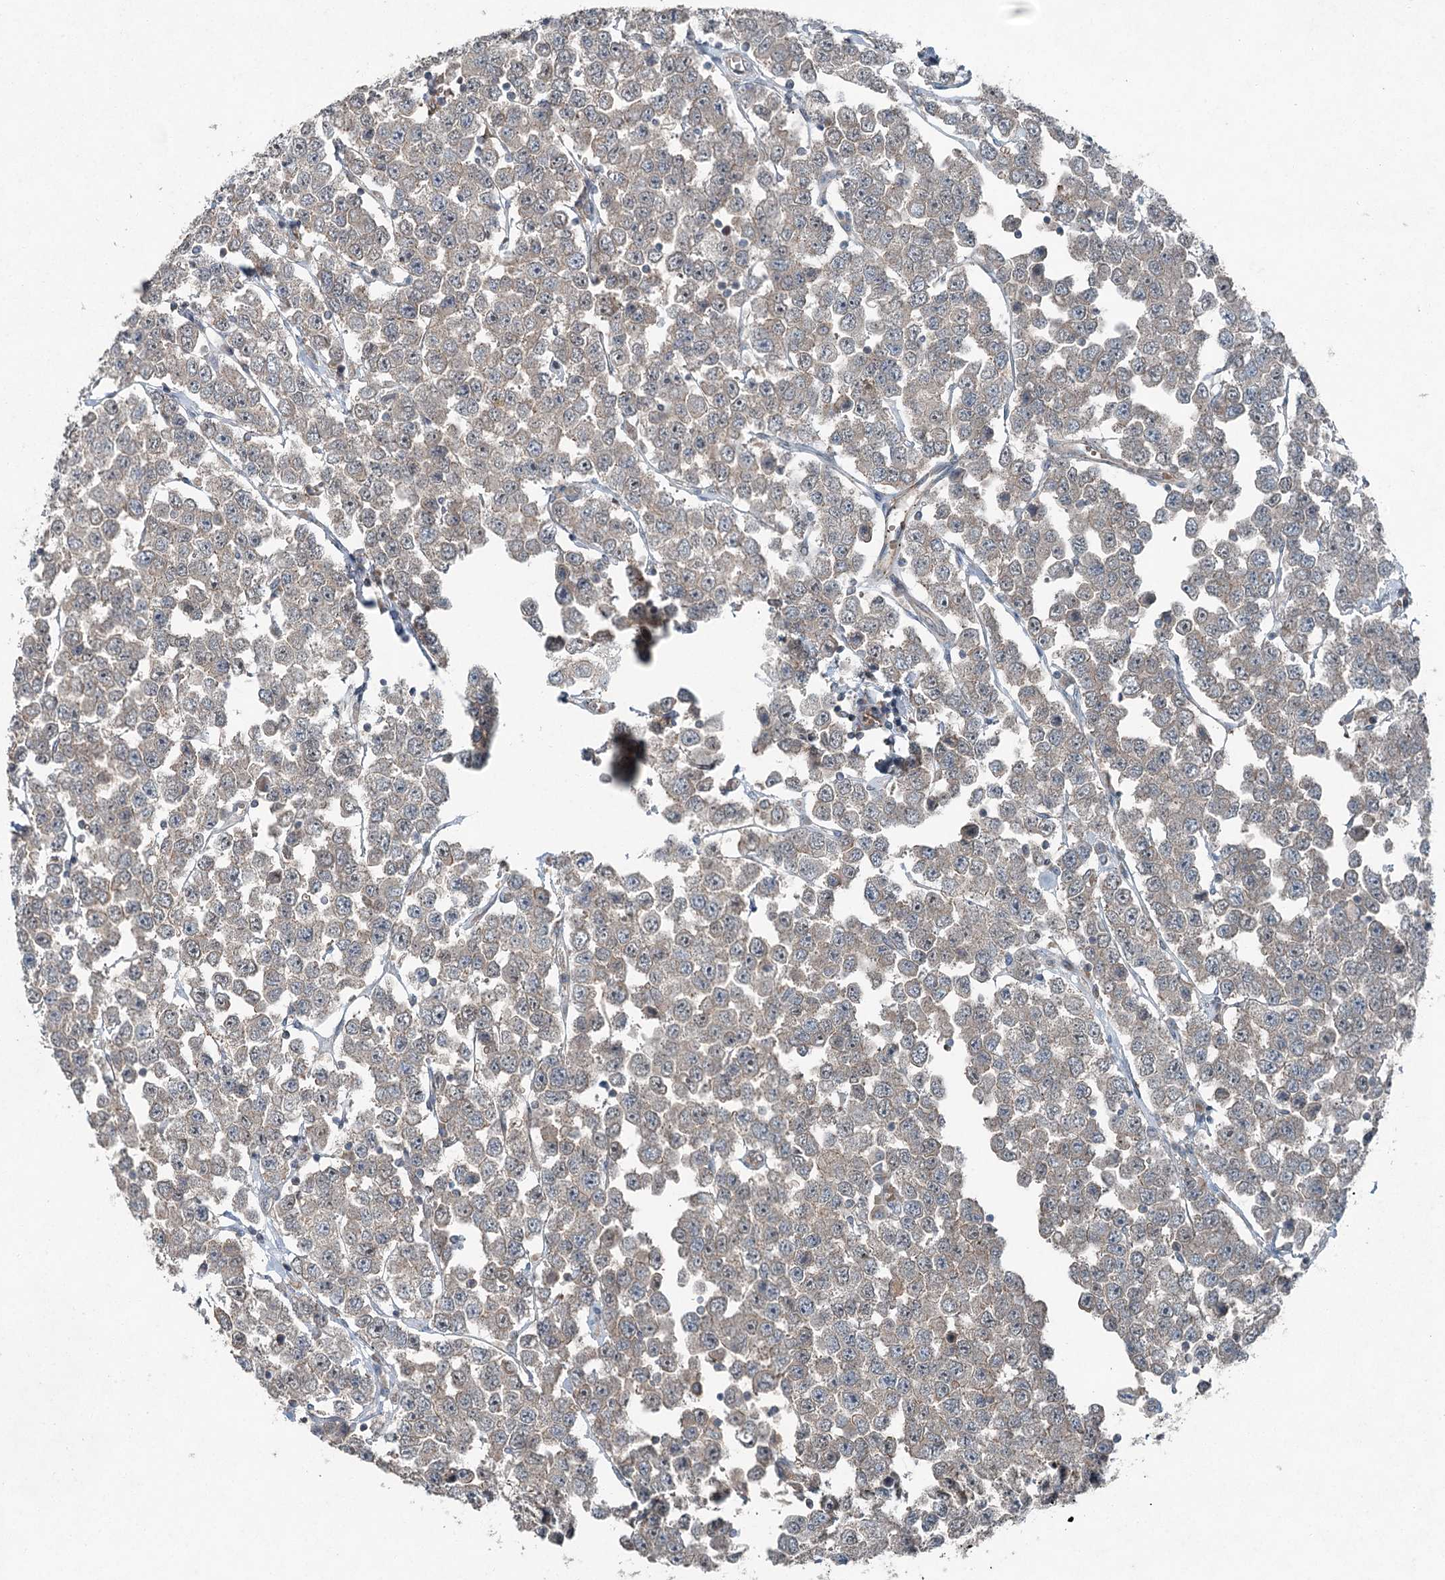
{"staining": {"intensity": "weak", "quantity": ">75%", "location": "cytoplasmic/membranous"}, "tissue": "testis cancer", "cell_type": "Tumor cells", "image_type": "cancer", "snomed": [{"axis": "morphology", "description": "Seminoma, NOS"}, {"axis": "topography", "description": "Testis"}], "caption": "This image shows immunohistochemistry staining of human testis seminoma, with low weak cytoplasmic/membranous positivity in approximately >75% of tumor cells.", "gene": "SKIC3", "patient": {"sex": "male", "age": 28}}